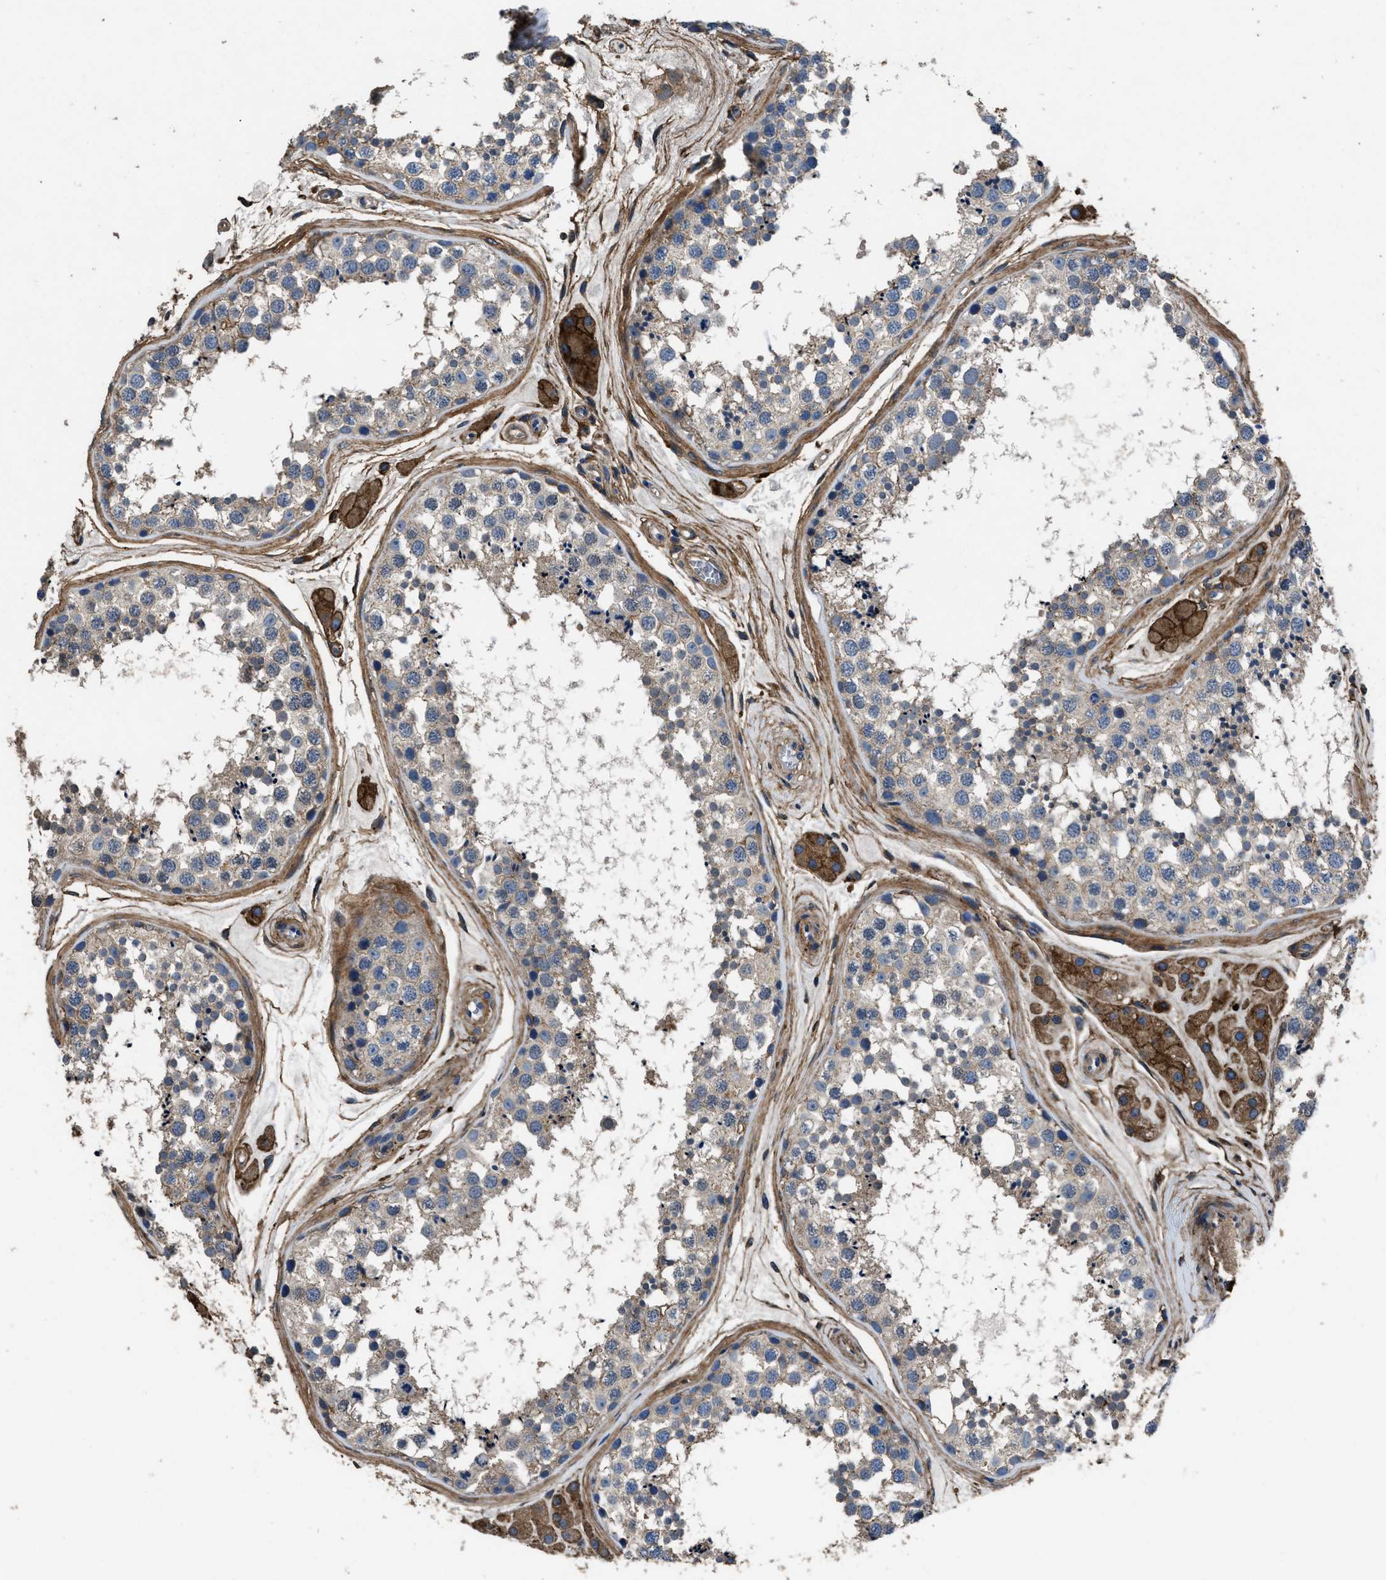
{"staining": {"intensity": "strong", "quantity": "<25%", "location": "nuclear"}, "tissue": "testis", "cell_type": "Cells in seminiferous ducts", "image_type": "normal", "snomed": [{"axis": "morphology", "description": "Normal tissue, NOS"}, {"axis": "topography", "description": "Testis"}], "caption": "DAB (3,3'-diaminobenzidine) immunohistochemical staining of benign testis reveals strong nuclear protein positivity in approximately <25% of cells in seminiferous ducts.", "gene": "CD276", "patient": {"sex": "male", "age": 56}}